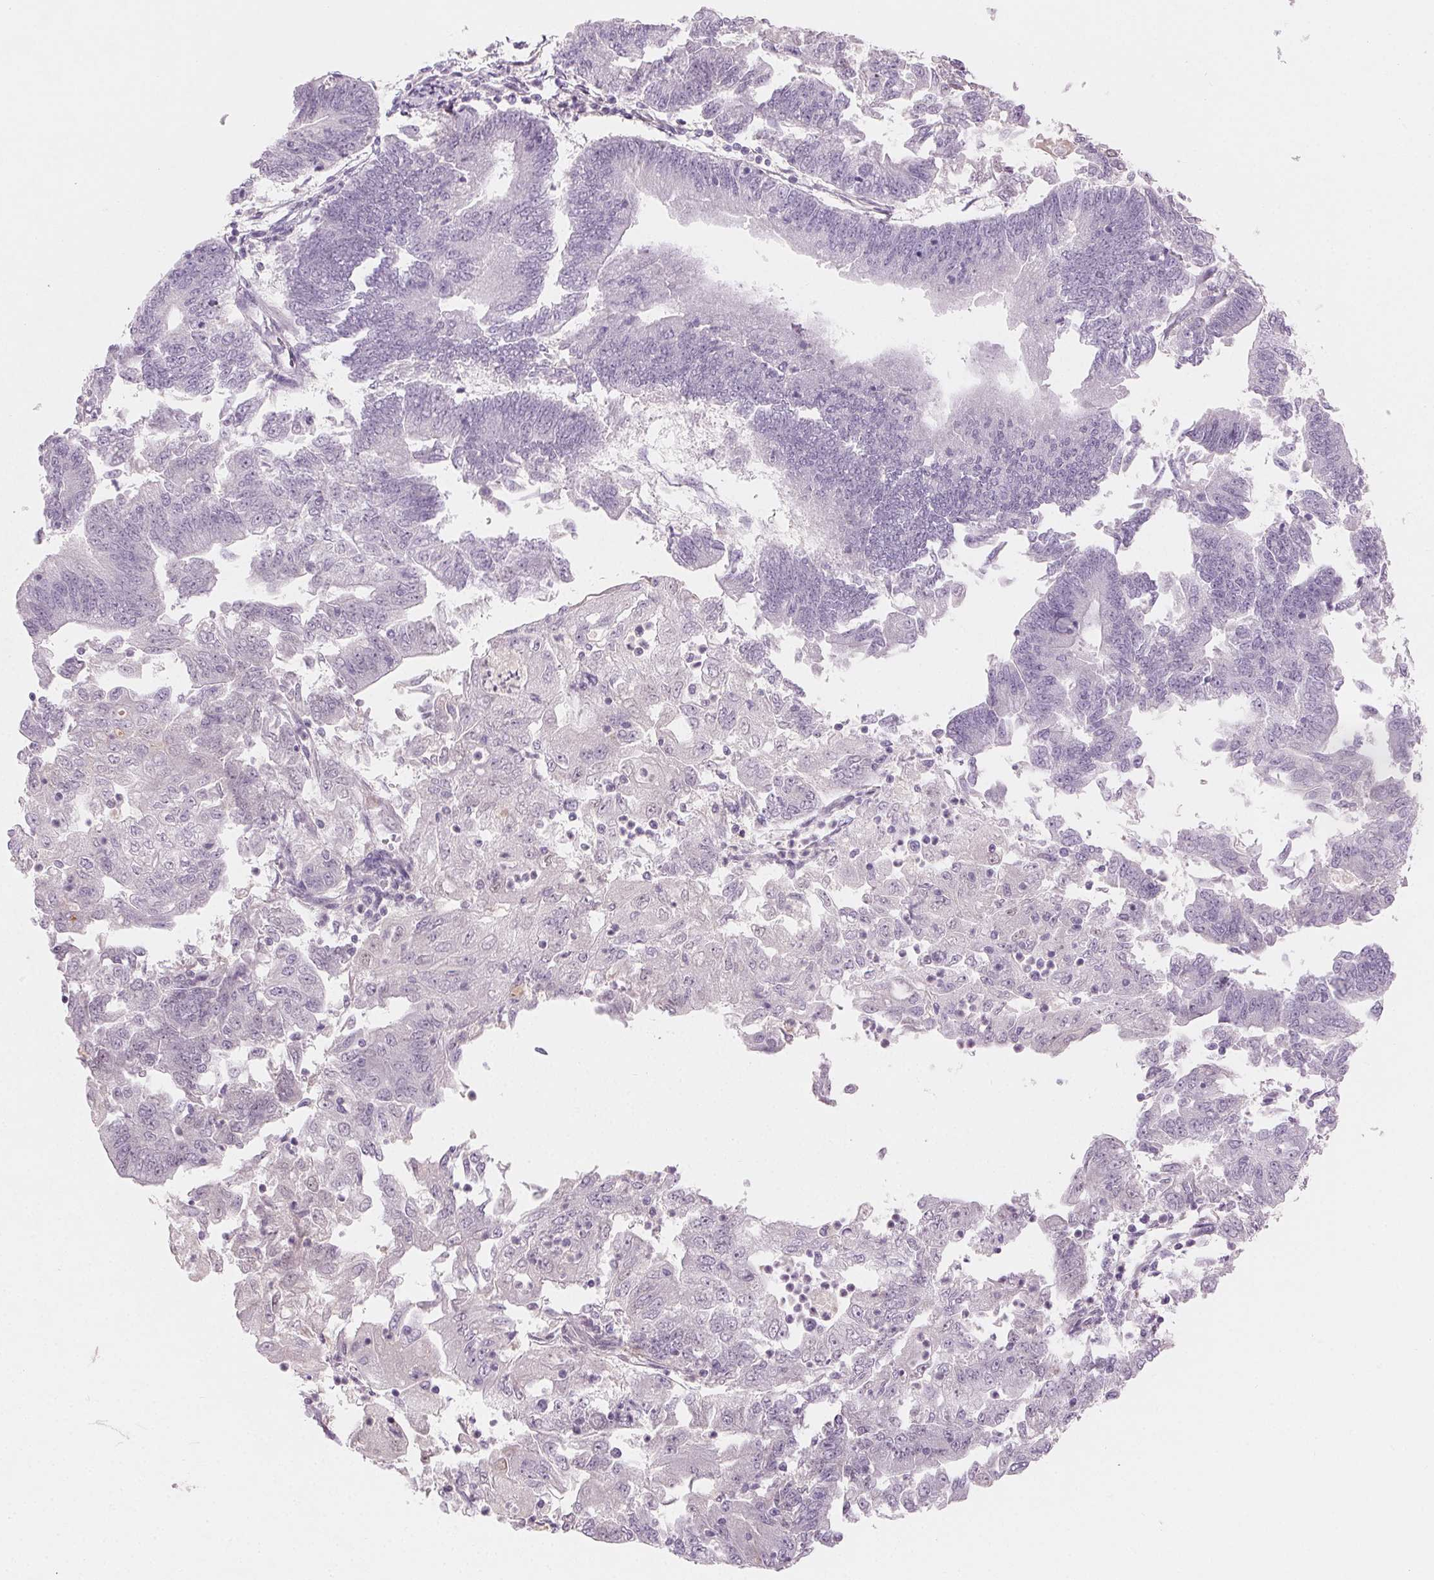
{"staining": {"intensity": "negative", "quantity": "none", "location": "none"}, "tissue": "endometrial cancer", "cell_type": "Tumor cells", "image_type": "cancer", "snomed": [{"axis": "morphology", "description": "Adenocarcinoma, NOS"}, {"axis": "topography", "description": "Endometrium"}], "caption": "A high-resolution micrograph shows IHC staining of endometrial cancer, which demonstrates no significant expression in tumor cells. Brightfield microscopy of IHC stained with DAB (3,3'-diaminobenzidine) (brown) and hematoxylin (blue), captured at high magnification.", "gene": "AFM", "patient": {"sex": "female", "age": 70}}